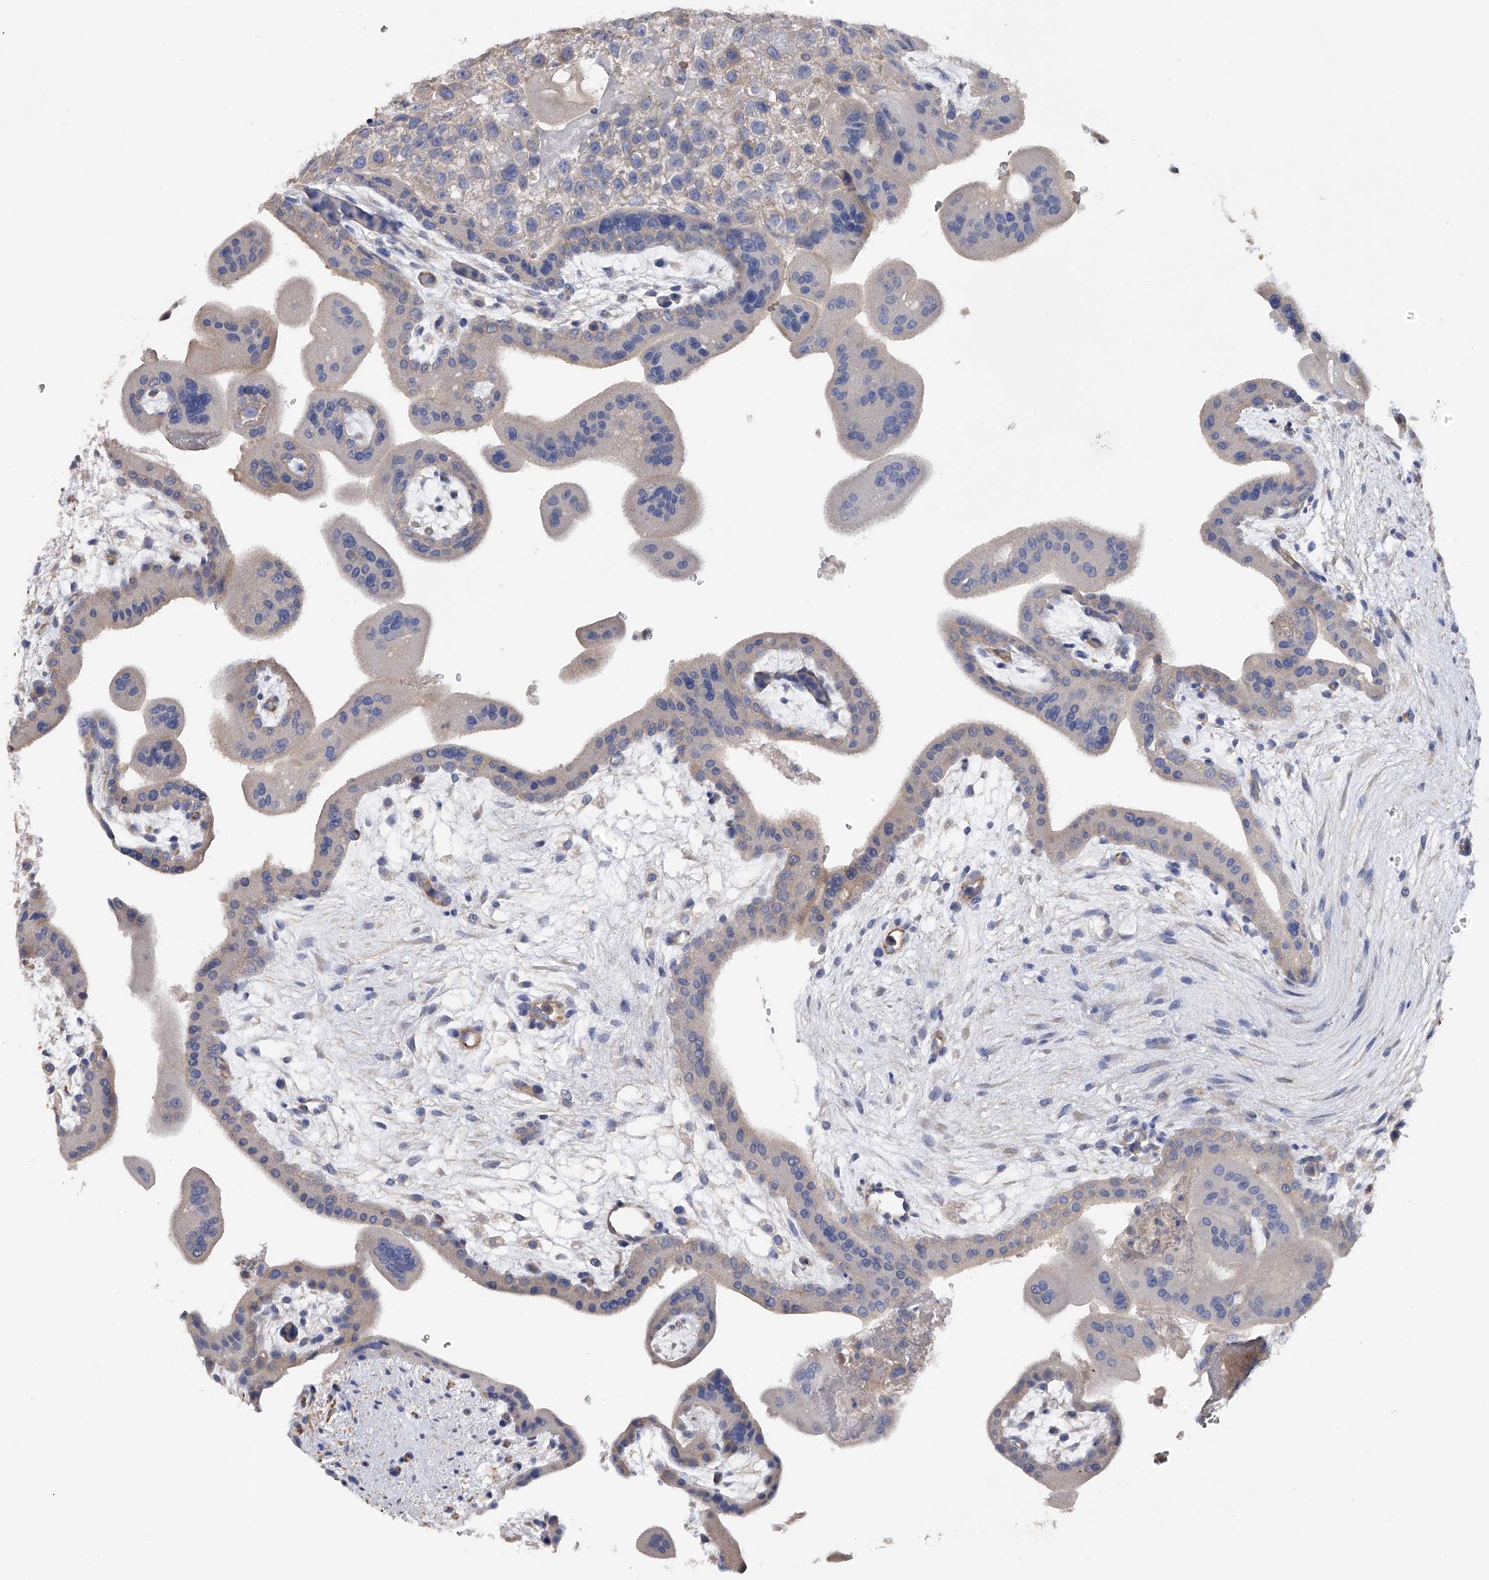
{"staining": {"intensity": "negative", "quantity": "none", "location": "none"}, "tissue": "placenta", "cell_type": "Decidual cells", "image_type": "normal", "snomed": [{"axis": "morphology", "description": "Normal tissue, NOS"}, {"axis": "topography", "description": "Placenta"}], "caption": "The photomicrograph exhibits no staining of decidual cells in benign placenta. (DAB (3,3'-diaminobenzidine) immunohistochemistry (IHC), high magnification).", "gene": "RWDD2A", "patient": {"sex": "female", "age": 35}}